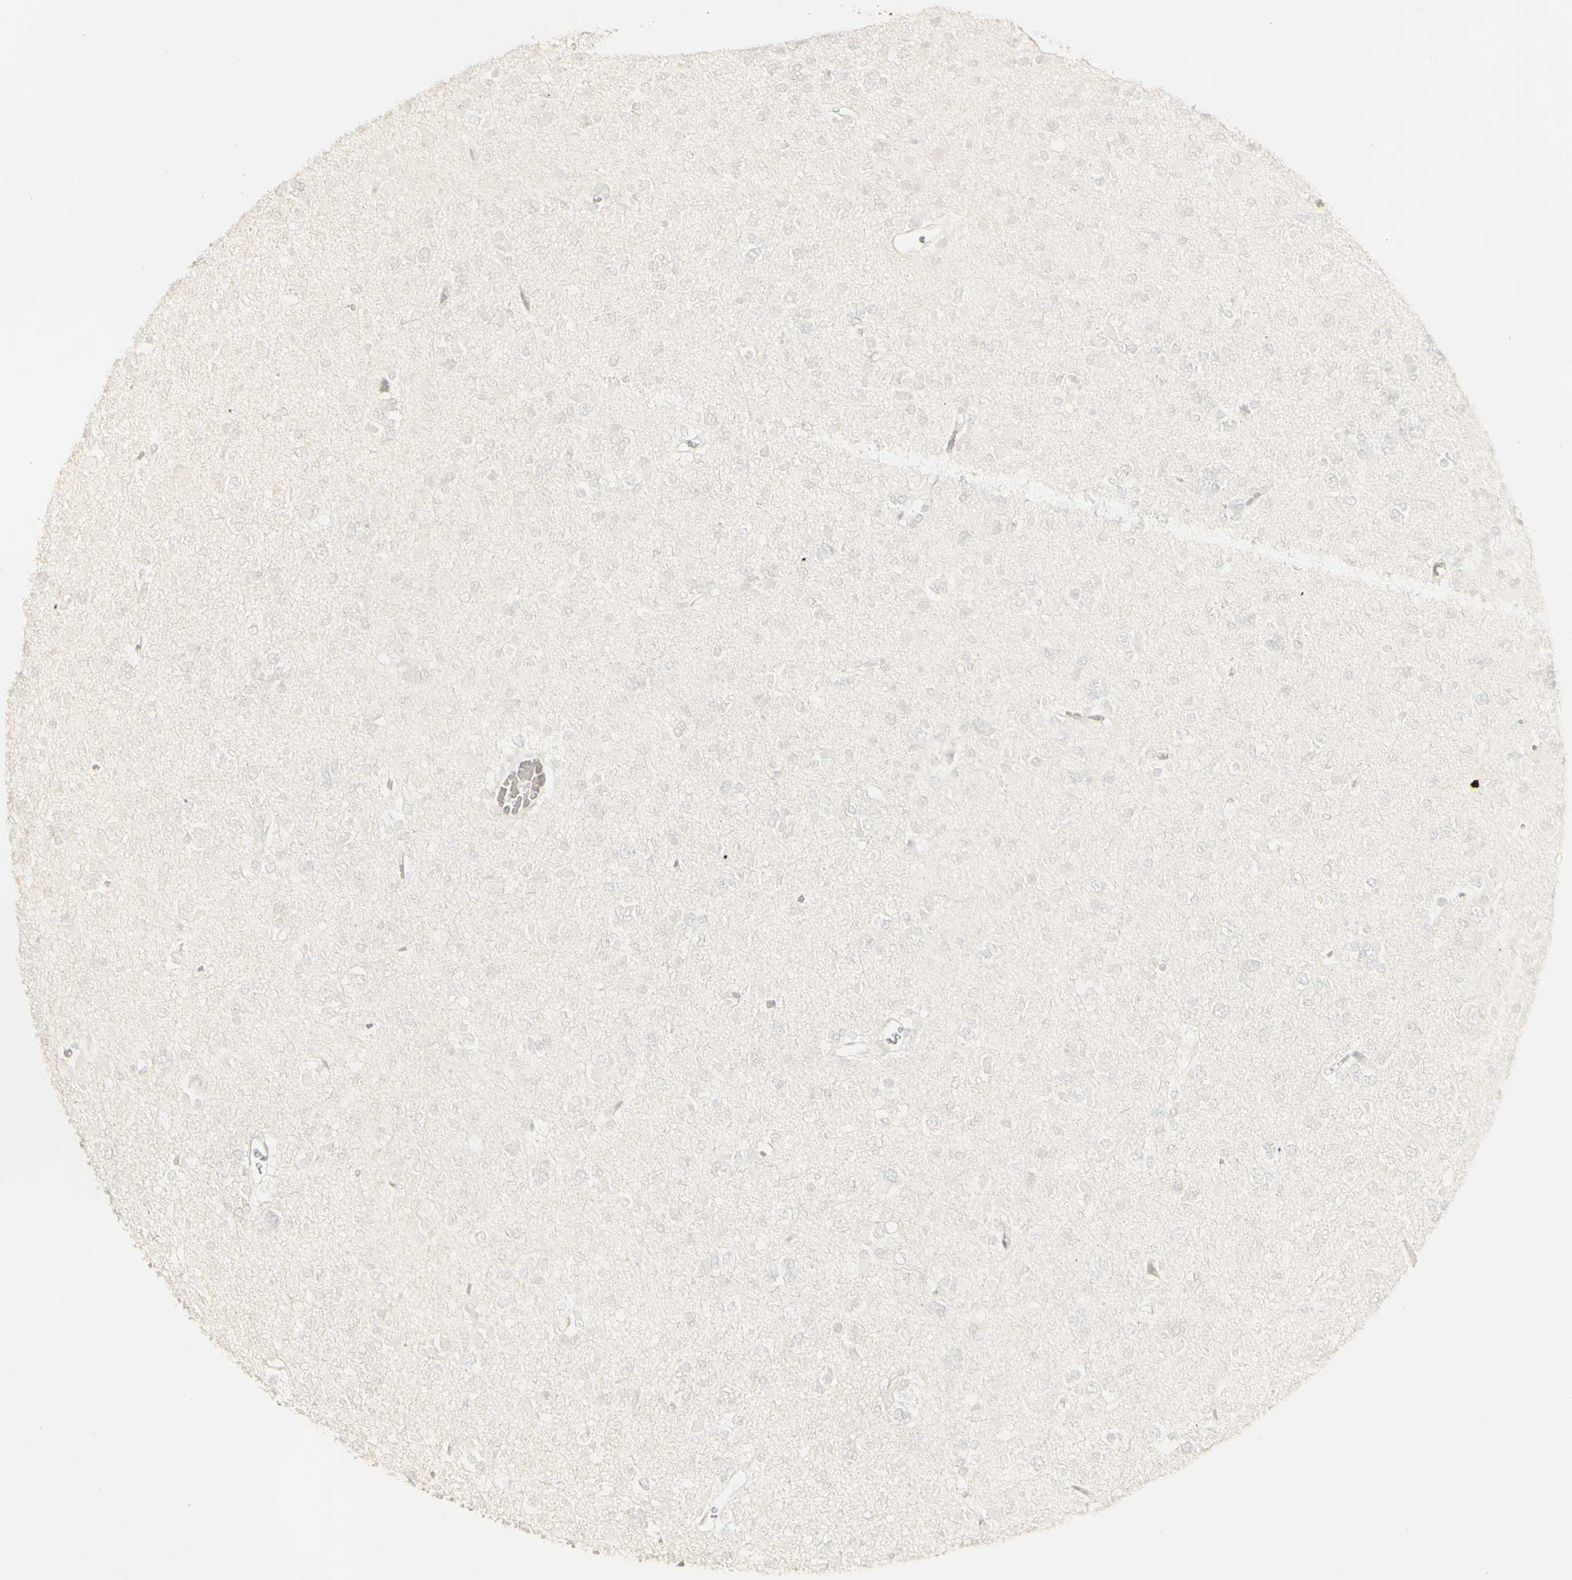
{"staining": {"intensity": "negative", "quantity": "none", "location": "none"}, "tissue": "glioma", "cell_type": "Tumor cells", "image_type": "cancer", "snomed": [{"axis": "morphology", "description": "Glioma, malignant, Low grade"}, {"axis": "topography", "description": "Brain"}], "caption": "This is an immunohistochemistry micrograph of human malignant low-grade glioma. There is no staining in tumor cells.", "gene": "DSC2", "patient": {"sex": "female", "age": 22}}